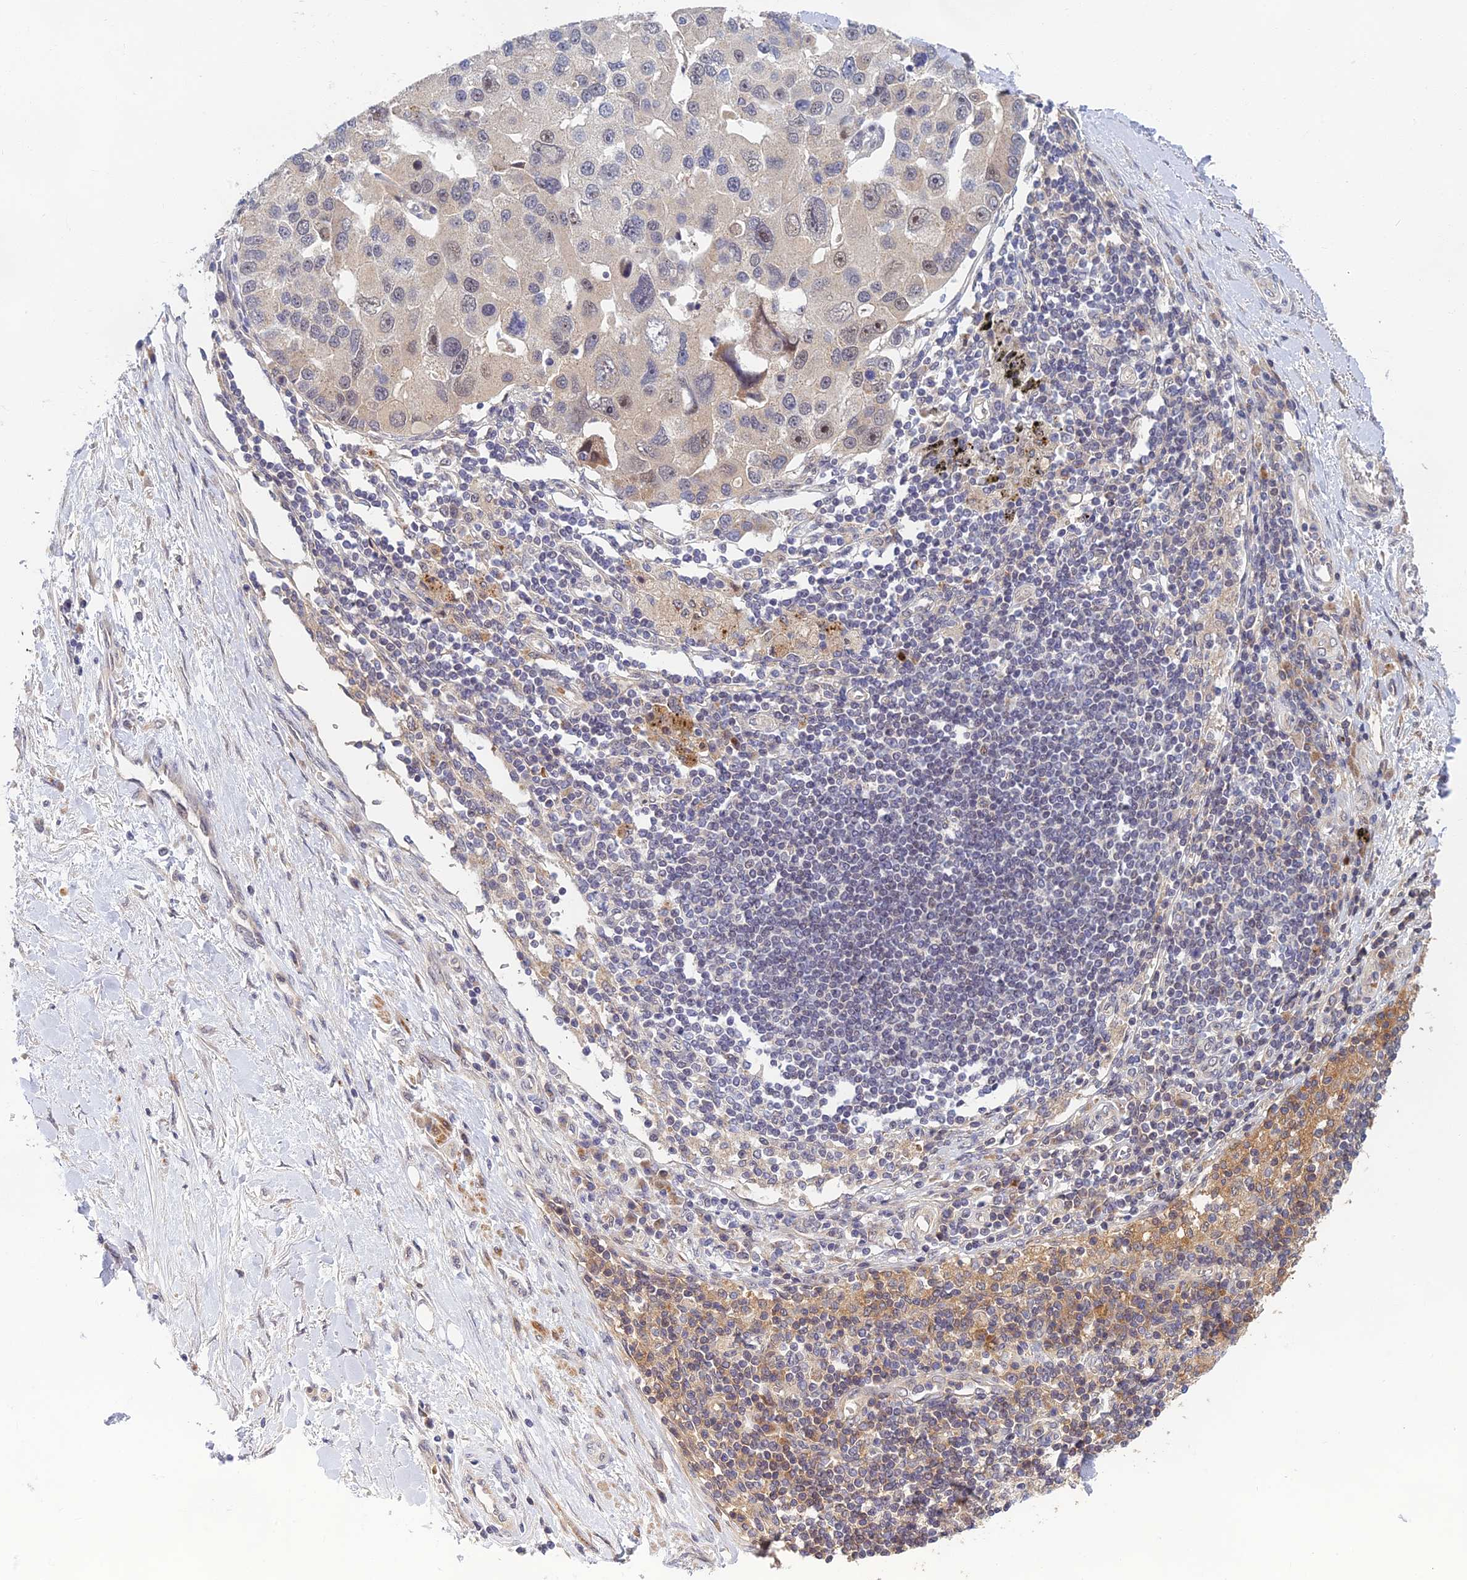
{"staining": {"intensity": "negative", "quantity": "none", "location": "none"}, "tissue": "lung cancer", "cell_type": "Tumor cells", "image_type": "cancer", "snomed": [{"axis": "morphology", "description": "Adenocarcinoma, NOS"}, {"axis": "topography", "description": "Lung"}], "caption": "High magnification brightfield microscopy of lung adenocarcinoma stained with DAB (3,3'-diaminobenzidine) (brown) and counterstained with hematoxylin (blue): tumor cells show no significant positivity. (DAB (3,3'-diaminobenzidine) immunohistochemistry visualized using brightfield microscopy, high magnification).", "gene": "EARS2", "patient": {"sex": "female", "age": 54}}